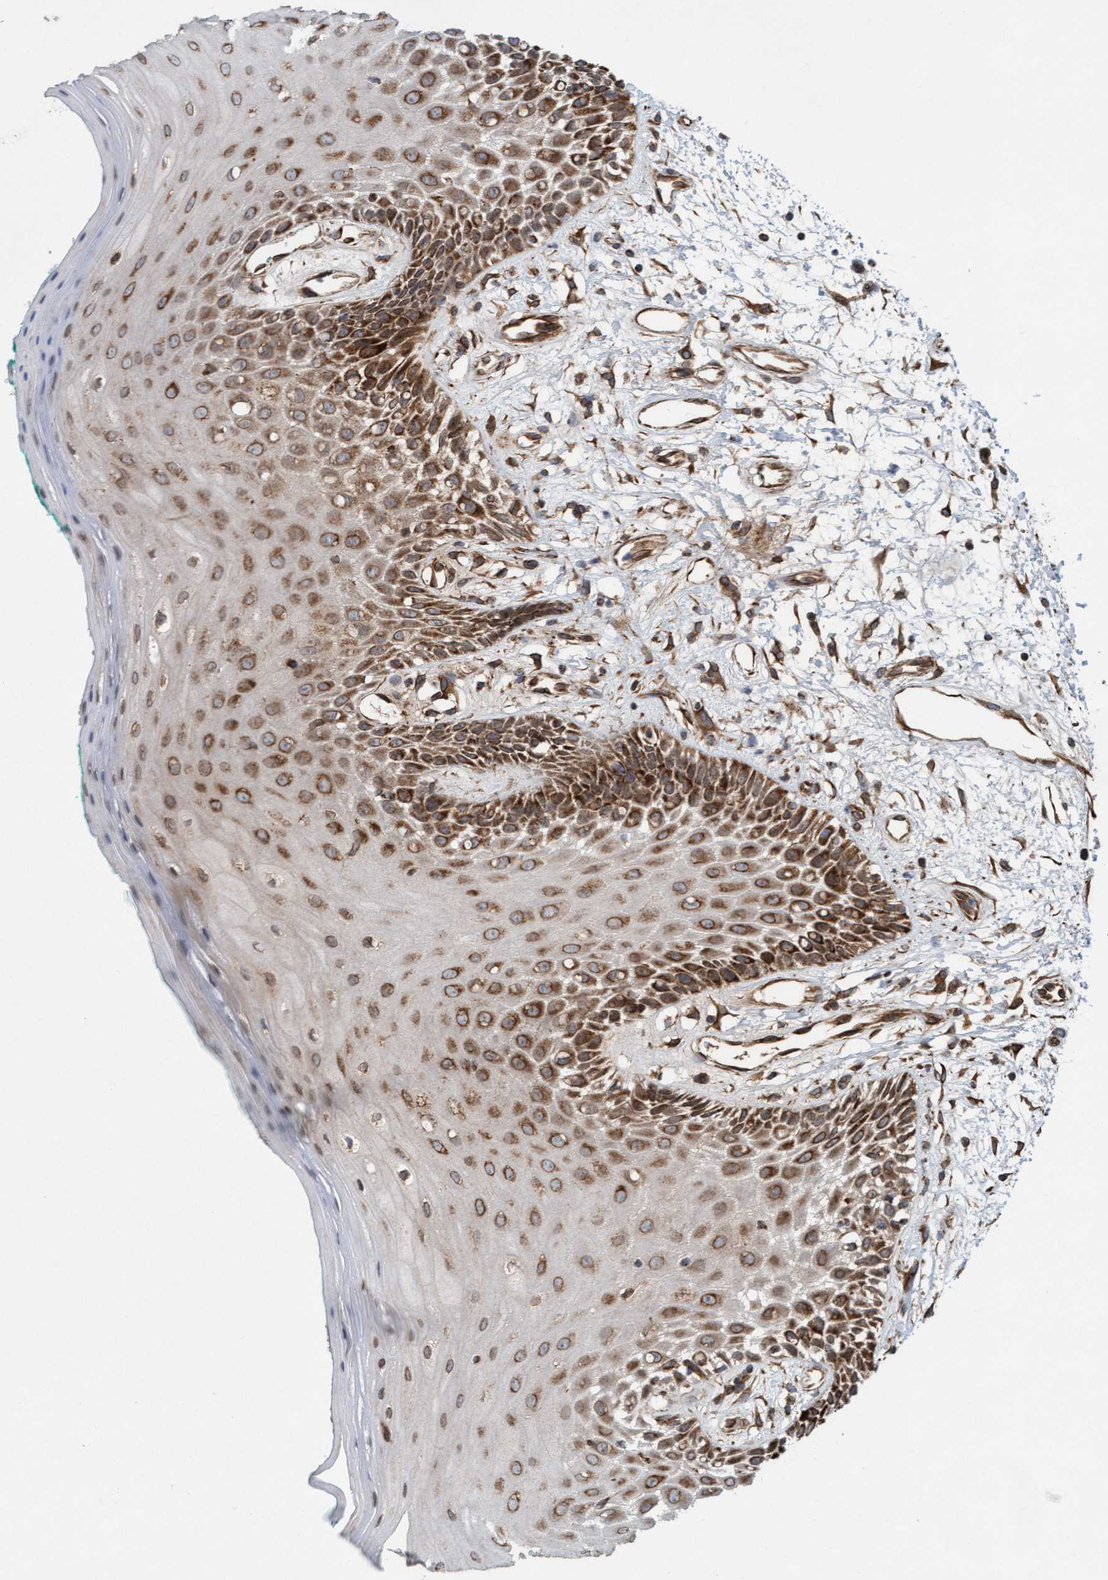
{"staining": {"intensity": "moderate", "quantity": ">75%", "location": "cytoplasmic/membranous"}, "tissue": "oral mucosa", "cell_type": "Squamous epithelial cells", "image_type": "normal", "snomed": [{"axis": "morphology", "description": "Normal tissue, NOS"}, {"axis": "morphology", "description": "Squamous cell carcinoma, NOS"}, {"axis": "topography", "description": "Skeletal muscle"}, {"axis": "topography", "description": "Oral tissue"}, {"axis": "topography", "description": "Head-Neck"}], "caption": "A high-resolution photomicrograph shows immunohistochemistry staining of normal oral mucosa, which exhibits moderate cytoplasmic/membranous expression in about >75% of squamous epithelial cells.", "gene": "MRPS23", "patient": {"sex": "female", "age": 84}}